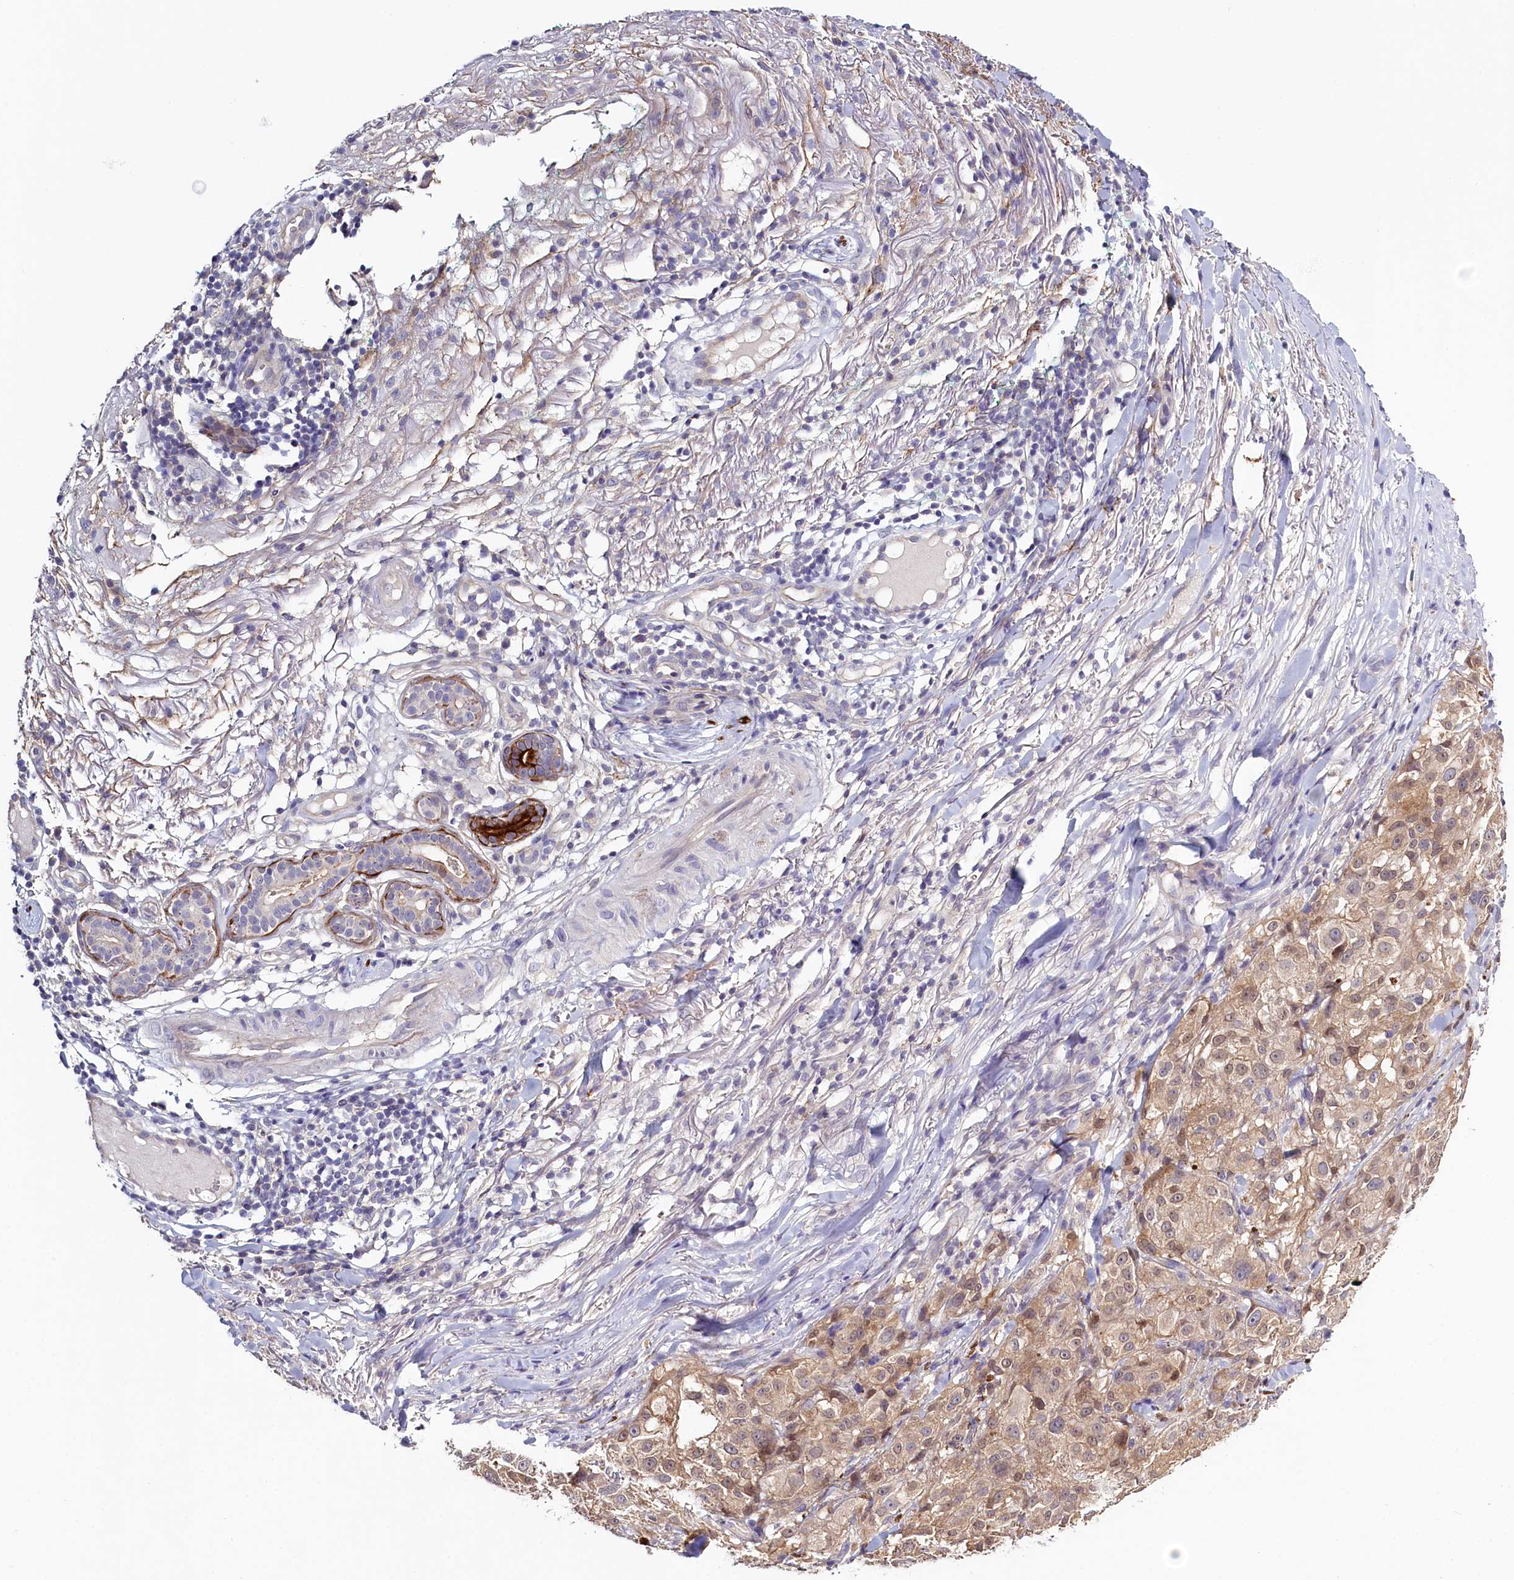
{"staining": {"intensity": "weak", "quantity": ">75%", "location": "cytoplasmic/membranous,nuclear"}, "tissue": "melanoma", "cell_type": "Tumor cells", "image_type": "cancer", "snomed": [{"axis": "morphology", "description": "Necrosis, NOS"}, {"axis": "morphology", "description": "Malignant melanoma, NOS"}, {"axis": "topography", "description": "Skin"}], "caption": "Protein analysis of melanoma tissue shows weak cytoplasmic/membranous and nuclear staining in approximately >75% of tumor cells.", "gene": "PDE6D", "patient": {"sex": "female", "age": 87}}